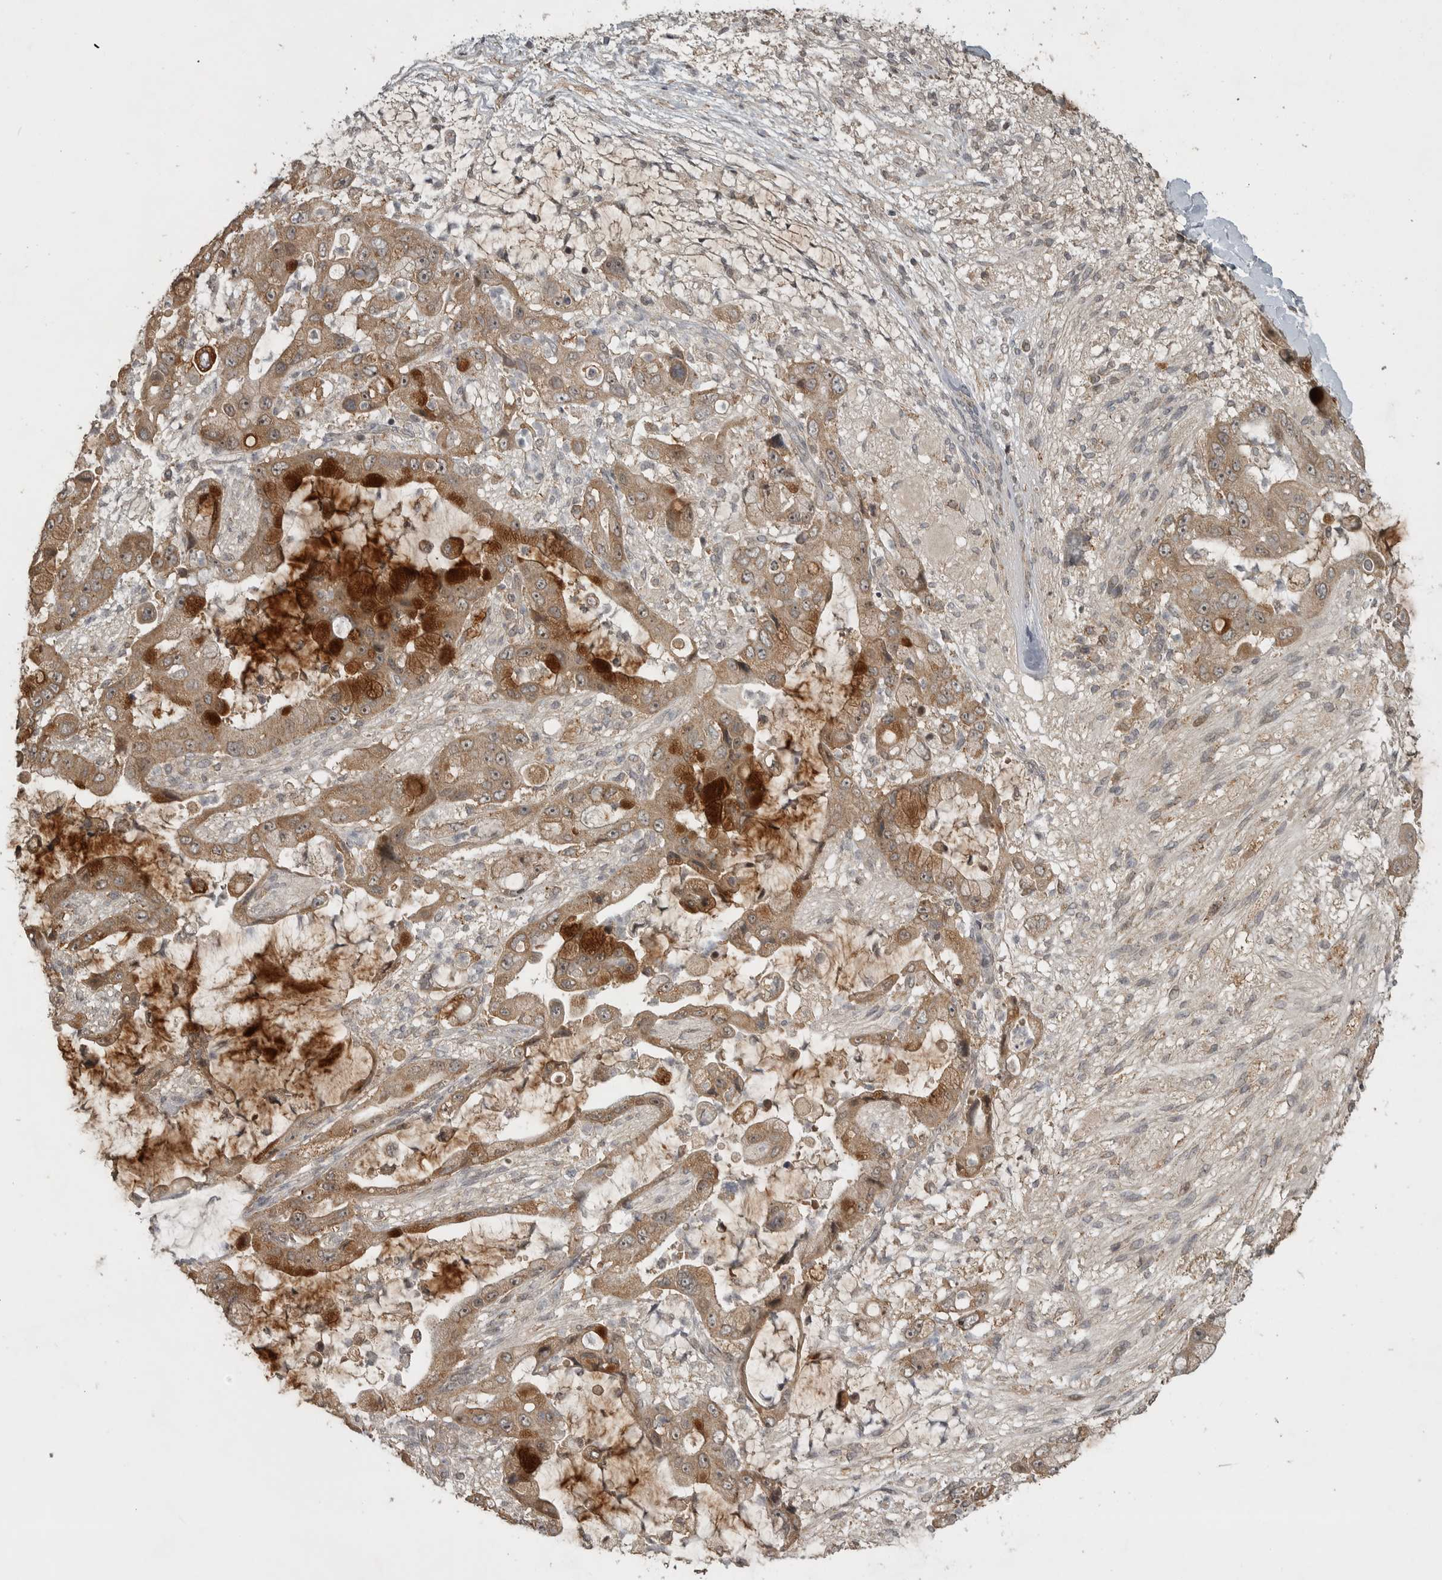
{"staining": {"intensity": "moderate", "quantity": ">75%", "location": "cytoplasmic/membranous"}, "tissue": "liver cancer", "cell_type": "Tumor cells", "image_type": "cancer", "snomed": [{"axis": "morphology", "description": "Cholangiocarcinoma"}, {"axis": "topography", "description": "Liver"}], "caption": "High-power microscopy captured an immunohistochemistry histopathology image of liver cholangiocarcinoma, revealing moderate cytoplasmic/membranous positivity in approximately >75% of tumor cells. (IHC, brightfield microscopy, high magnification).", "gene": "LLGL1", "patient": {"sex": "female", "age": 54}}